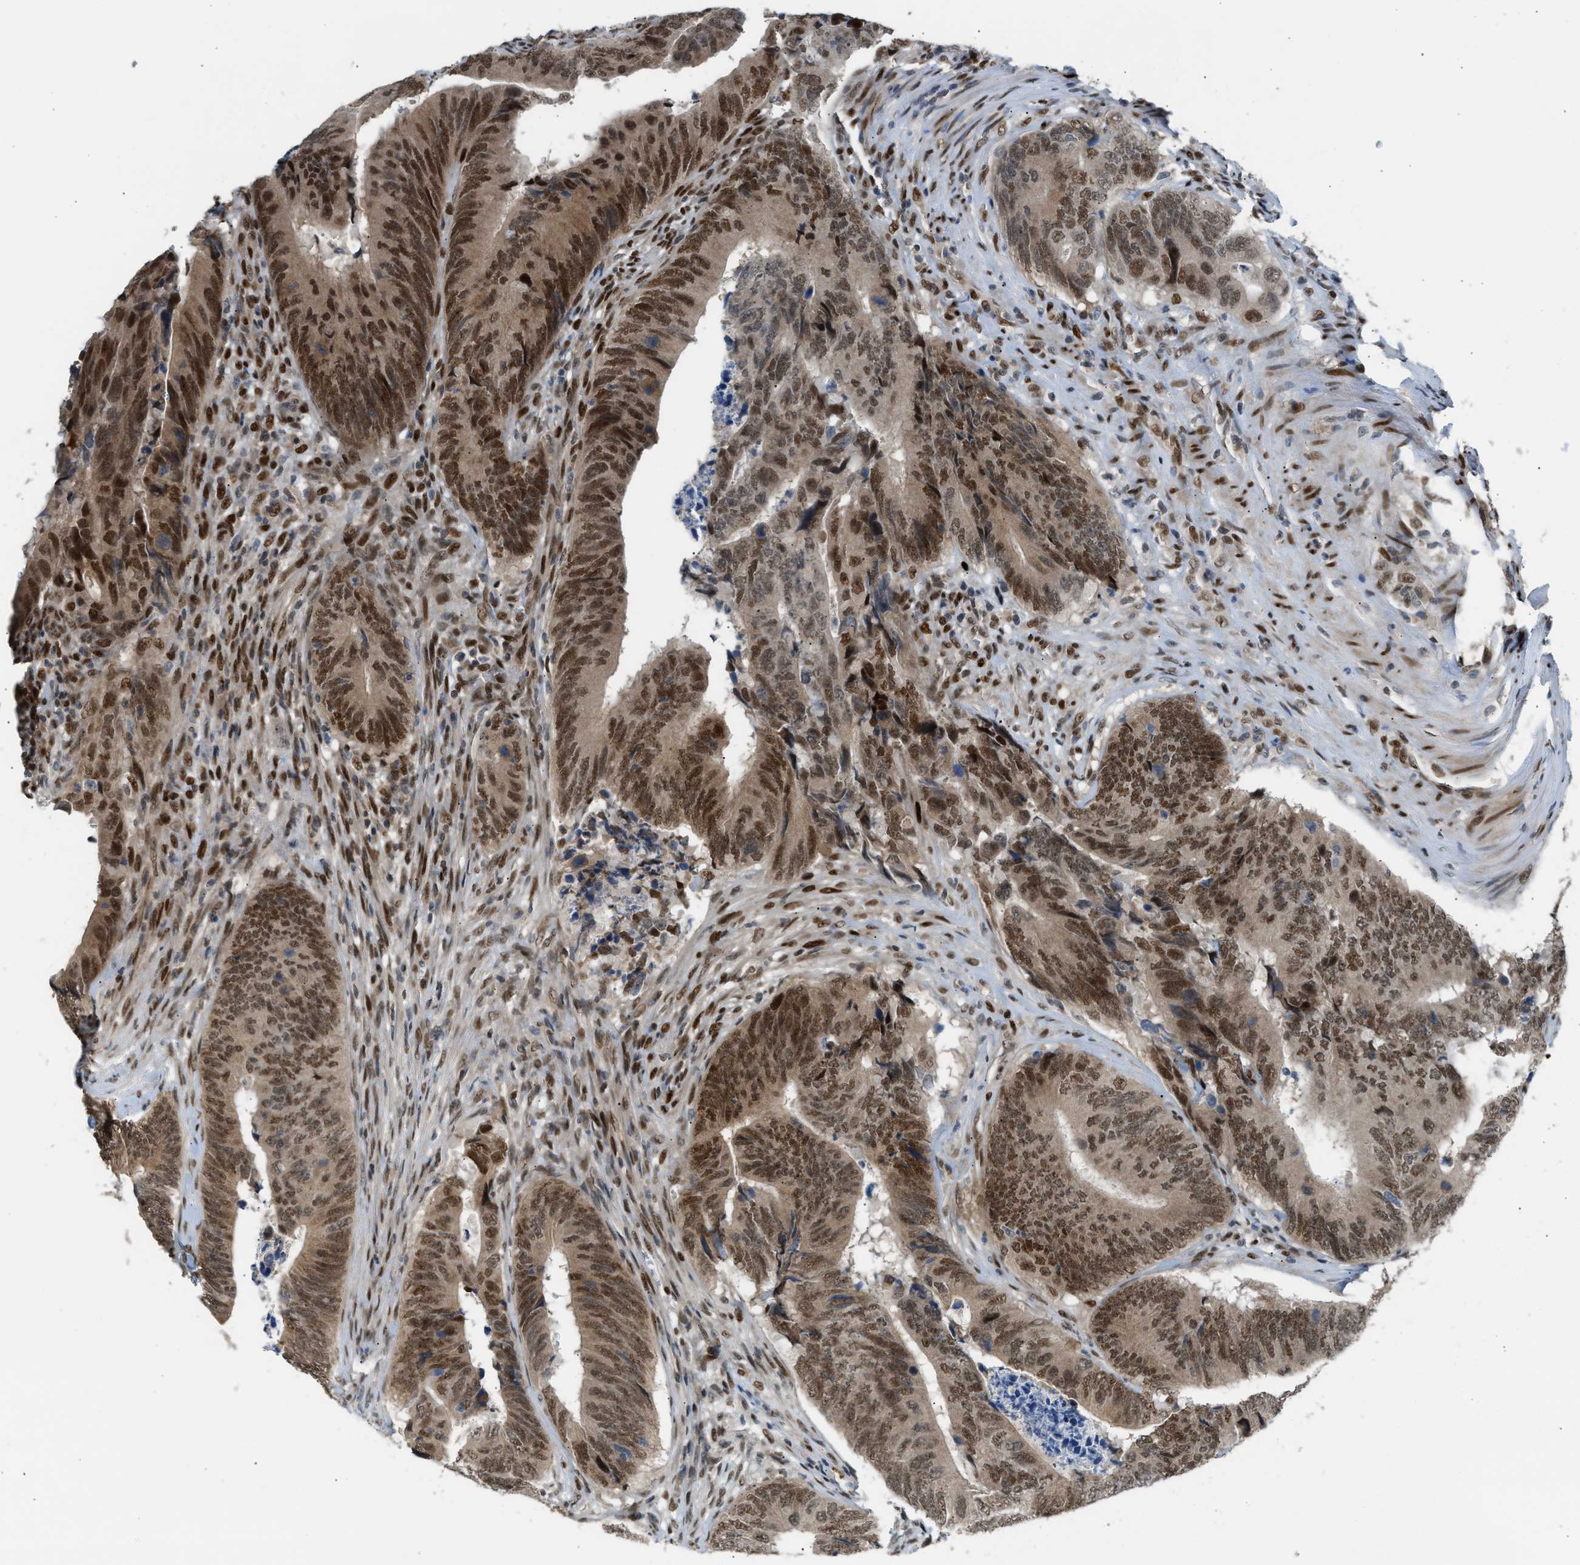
{"staining": {"intensity": "strong", "quantity": ">75%", "location": "nuclear"}, "tissue": "colorectal cancer", "cell_type": "Tumor cells", "image_type": "cancer", "snomed": [{"axis": "morphology", "description": "Normal tissue, NOS"}, {"axis": "morphology", "description": "Adenocarcinoma, NOS"}, {"axis": "topography", "description": "Colon"}], "caption": "Brown immunohistochemical staining in human colorectal adenocarcinoma displays strong nuclear expression in approximately >75% of tumor cells. The staining was performed using DAB, with brown indicating positive protein expression. Nuclei are stained blue with hematoxylin.", "gene": "SSBP2", "patient": {"sex": "male", "age": 56}}